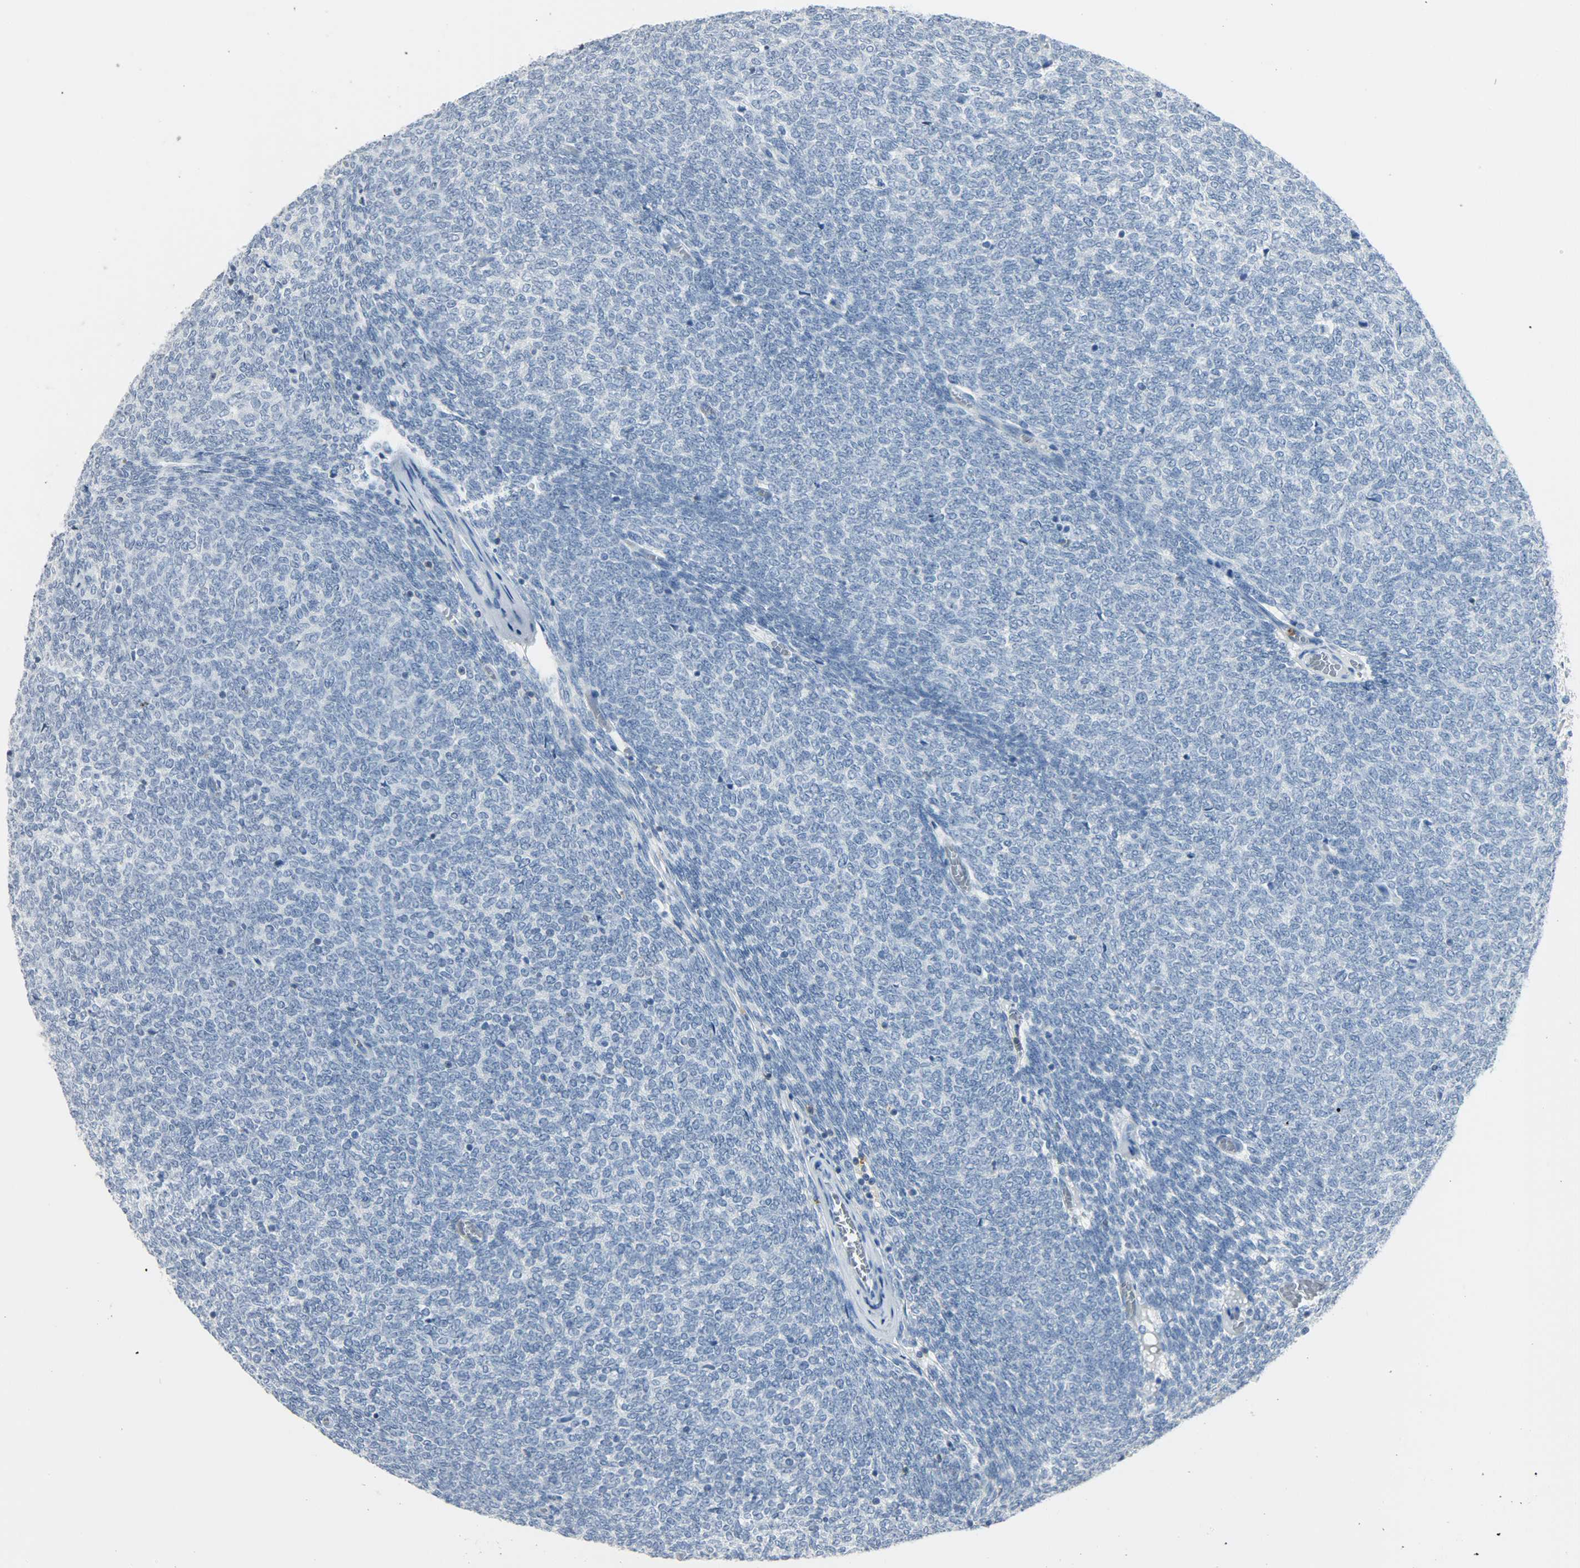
{"staining": {"intensity": "negative", "quantity": "none", "location": "none"}, "tissue": "renal cancer", "cell_type": "Tumor cells", "image_type": "cancer", "snomed": [{"axis": "morphology", "description": "Neoplasm, malignant, NOS"}, {"axis": "topography", "description": "Kidney"}], "caption": "Renal malignant neoplasm stained for a protein using immunohistochemistry demonstrates no expression tumor cells.", "gene": "PTPN6", "patient": {"sex": "male", "age": 28}}